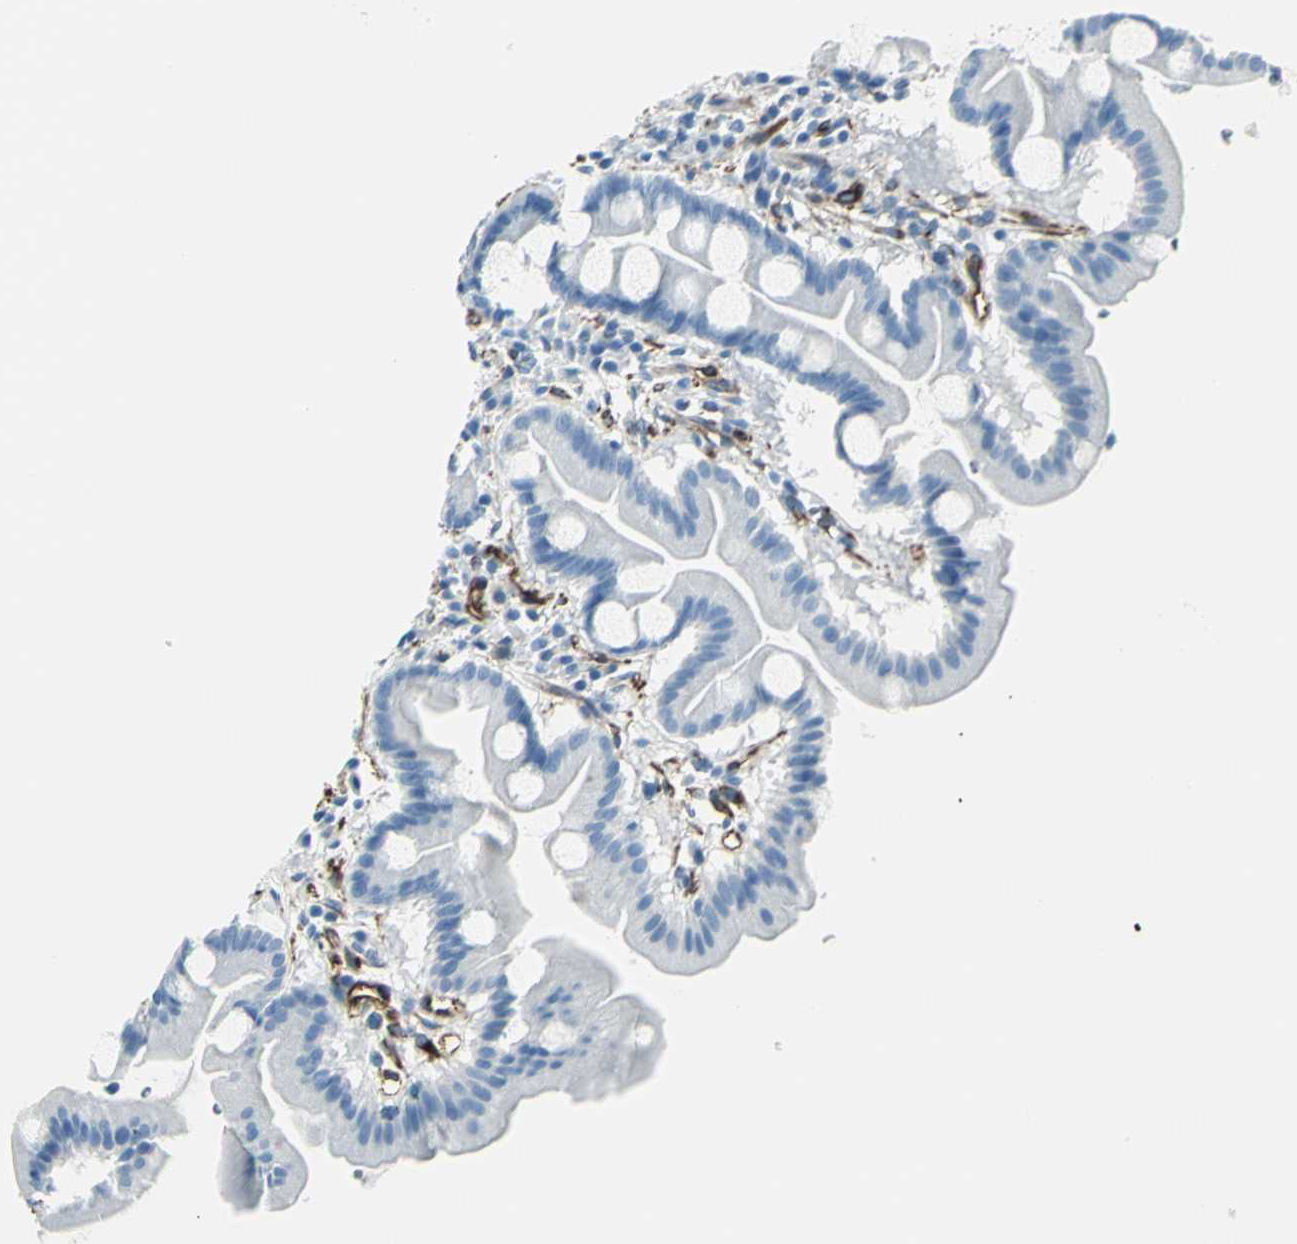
{"staining": {"intensity": "negative", "quantity": "none", "location": "none"}, "tissue": "duodenum", "cell_type": "Glandular cells", "image_type": "normal", "snomed": [{"axis": "morphology", "description": "Normal tissue, NOS"}, {"axis": "topography", "description": "Duodenum"}], "caption": "This is an IHC histopathology image of benign human duodenum. There is no expression in glandular cells.", "gene": "PTH2R", "patient": {"sex": "male", "age": 50}}